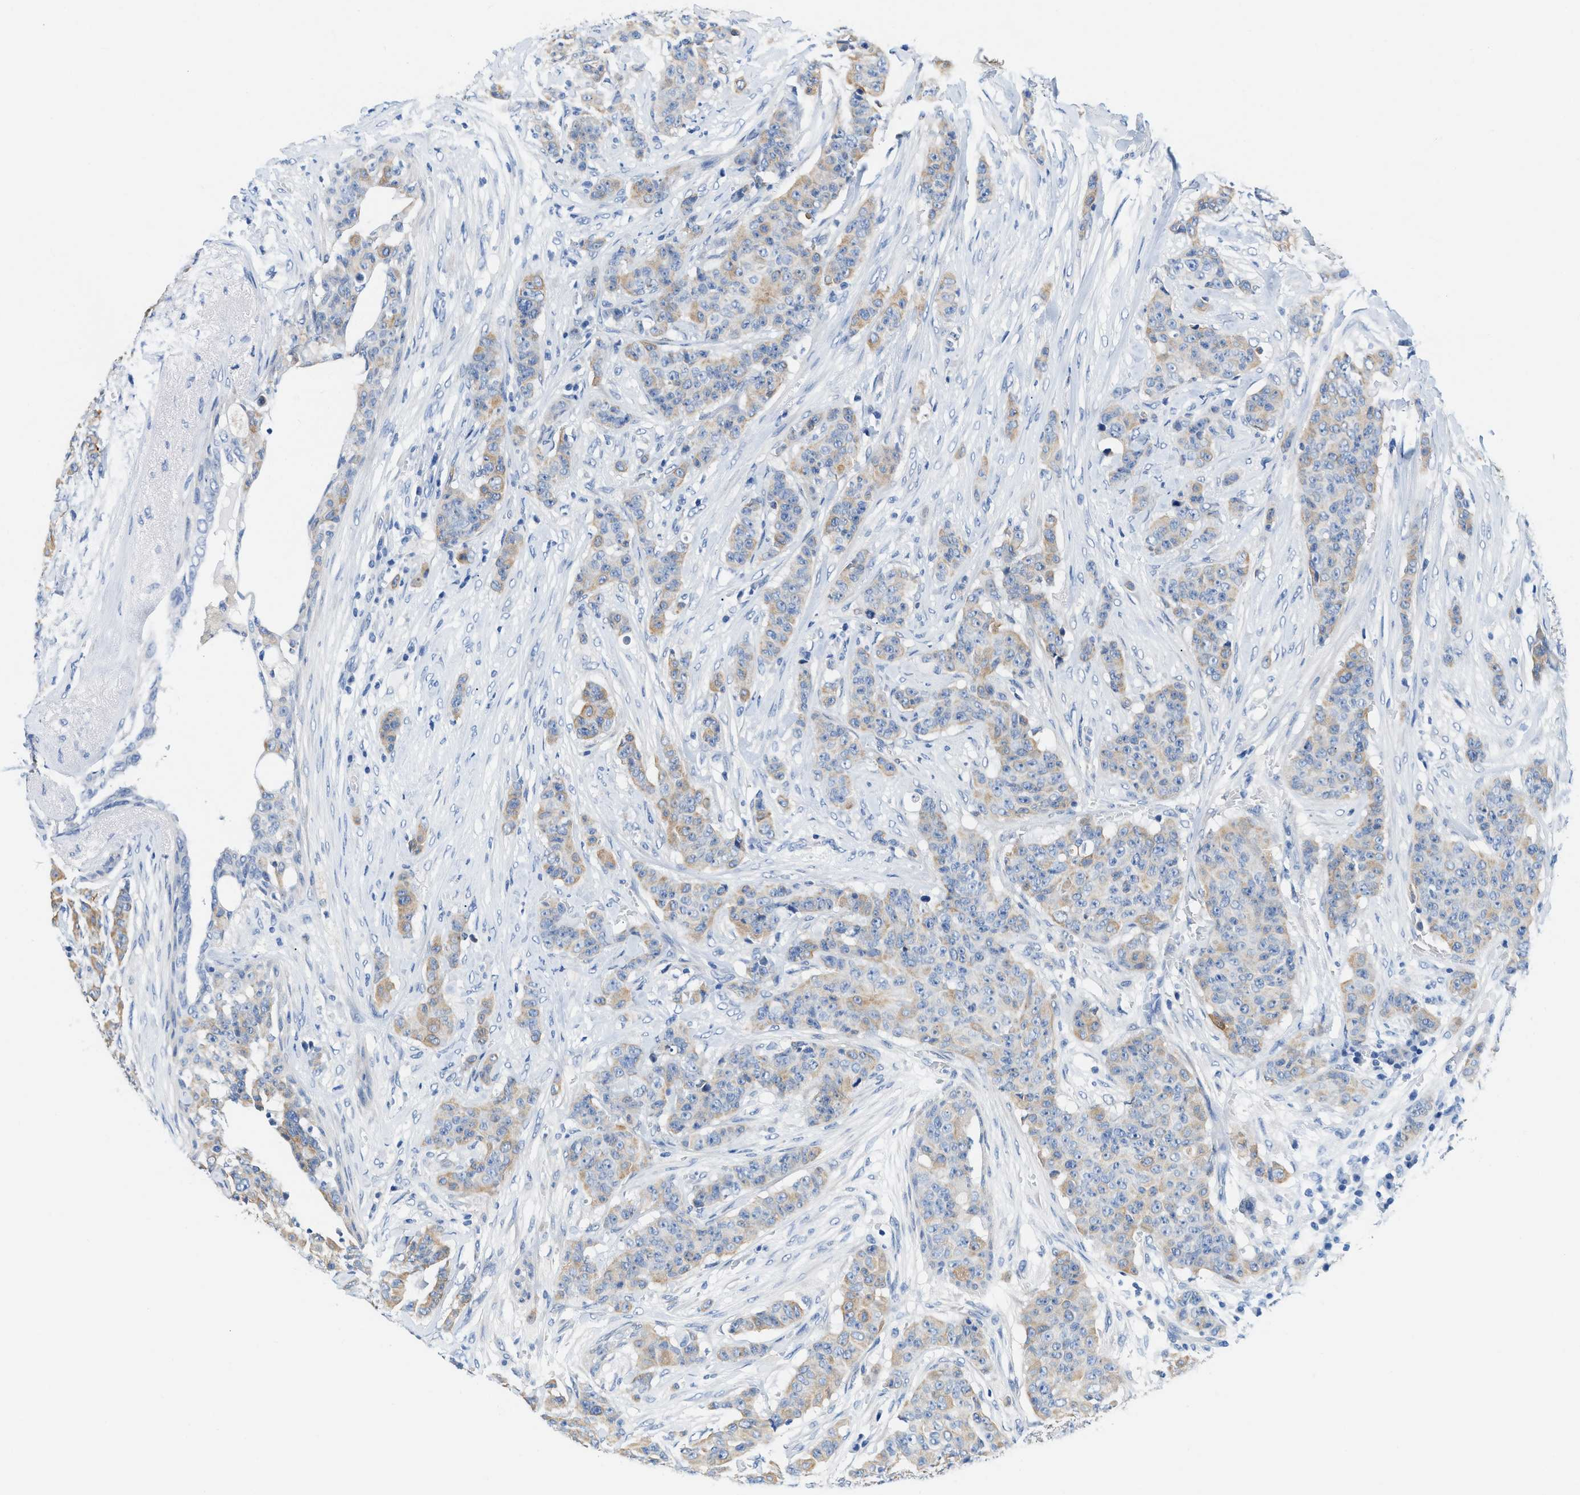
{"staining": {"intensity": "weak", "quantity": "25%-75%", "location": "cytoplasmic/membranous"}, "tissue": "breast cancer", "cell_type": "Tumor cells", "image_type": "cancer", "snomed": [{"axis": "morphology", "description": "Normal tissue, NOS"}, {"axis": "morphology", "description": "Duct carcinoma"}, {"axis": "topography", "description": "Breast"}], "caption": "A brown stain labels weak cytoplasmic/membranous staining of a protein in intraductal carcinoma (breast) tumor cells.", "gene": "BPGM", "patient": {"sex": "female", "age": 40}}